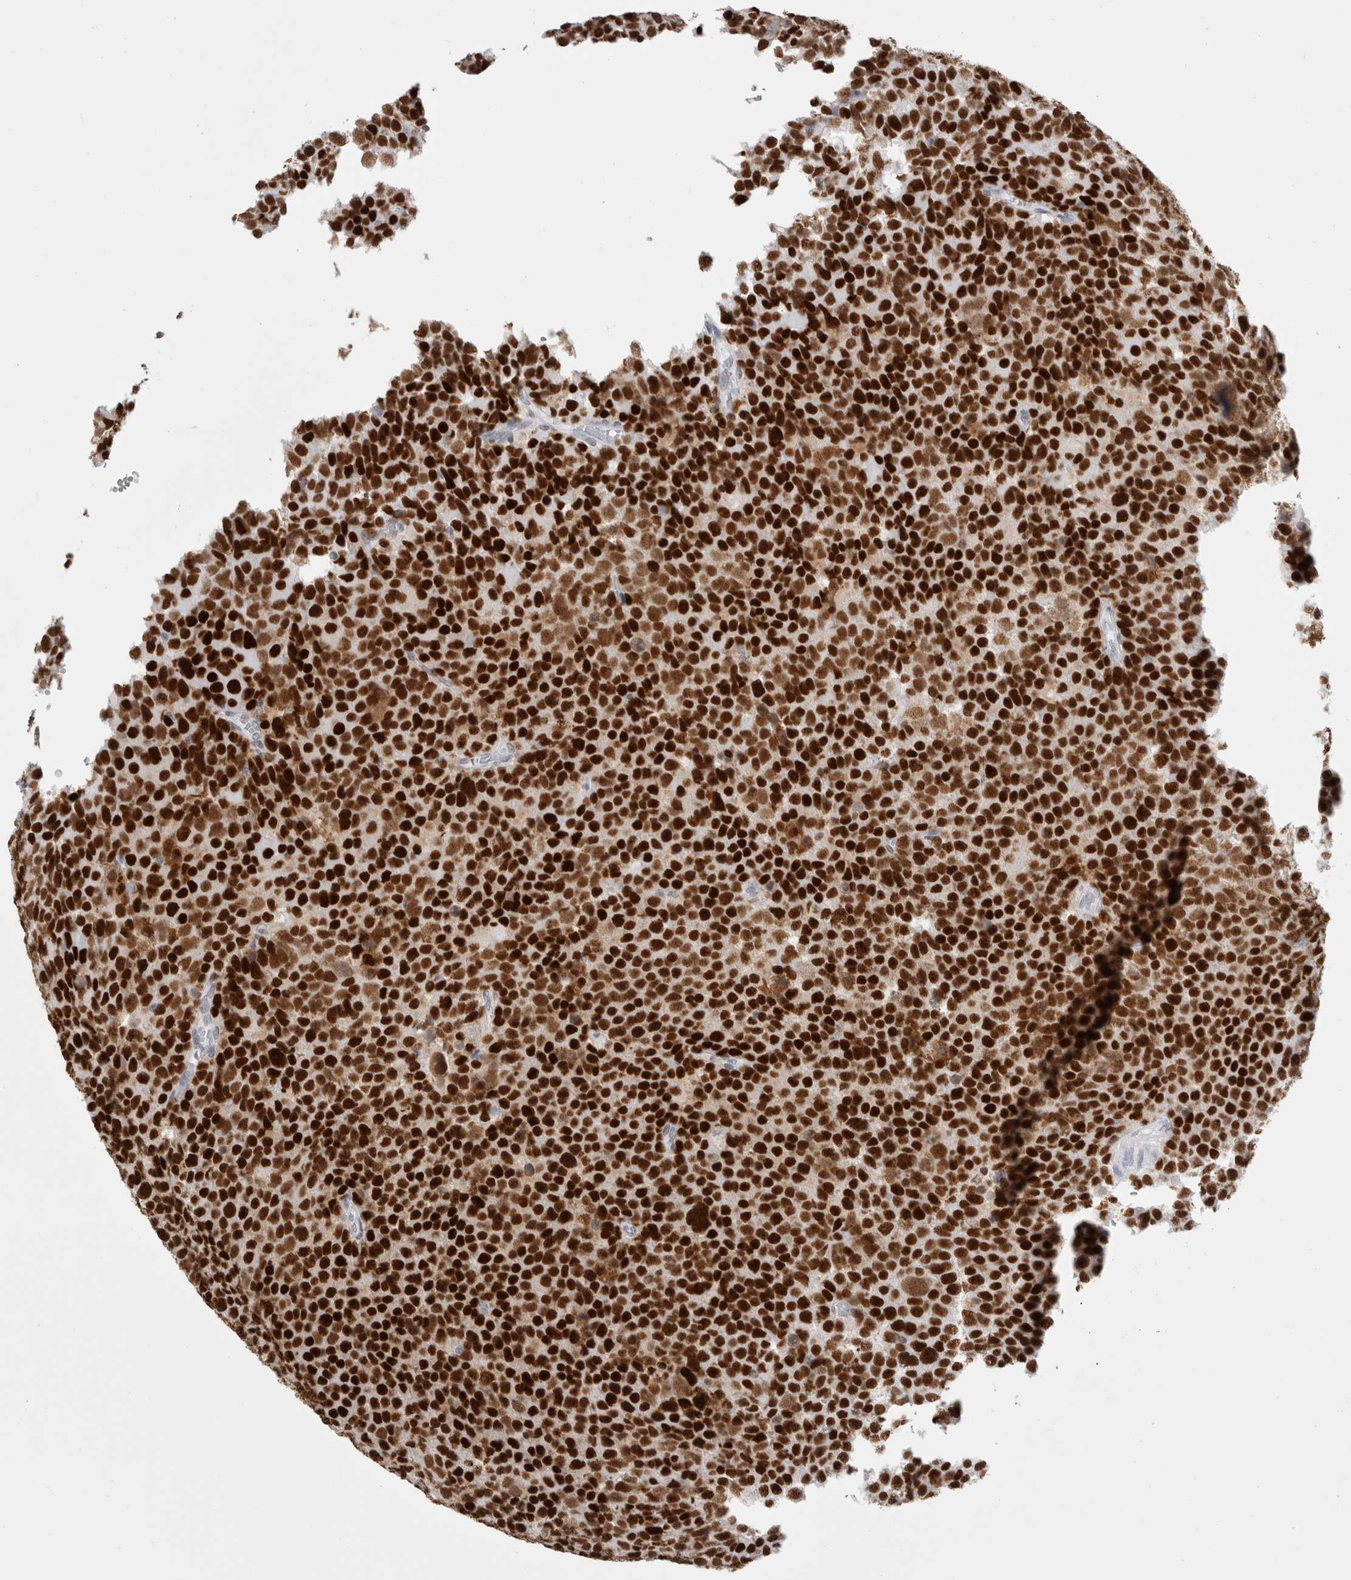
{"staining": {"intensity": "strong", "quantity": ">75%", "location": "nuclear"}, "tissue": "testis cancer", "cell_type": "Tumor cells", "image_type": "cancer", "snomed": [{"axis": "morphology", "description": "Seminoma, NOS"}, {"axis": "topography", "description": "Testis"}], "caption": "Tumor cells reveal strong nuclear expression in about >75% of cells in testis cancer. (DAB (3,3'-diaminobenzidine) IHC with brightfield microscopy, high magnification).", "gene": "SMARCC1", "patient": {"sex": "male", "age": 71}}